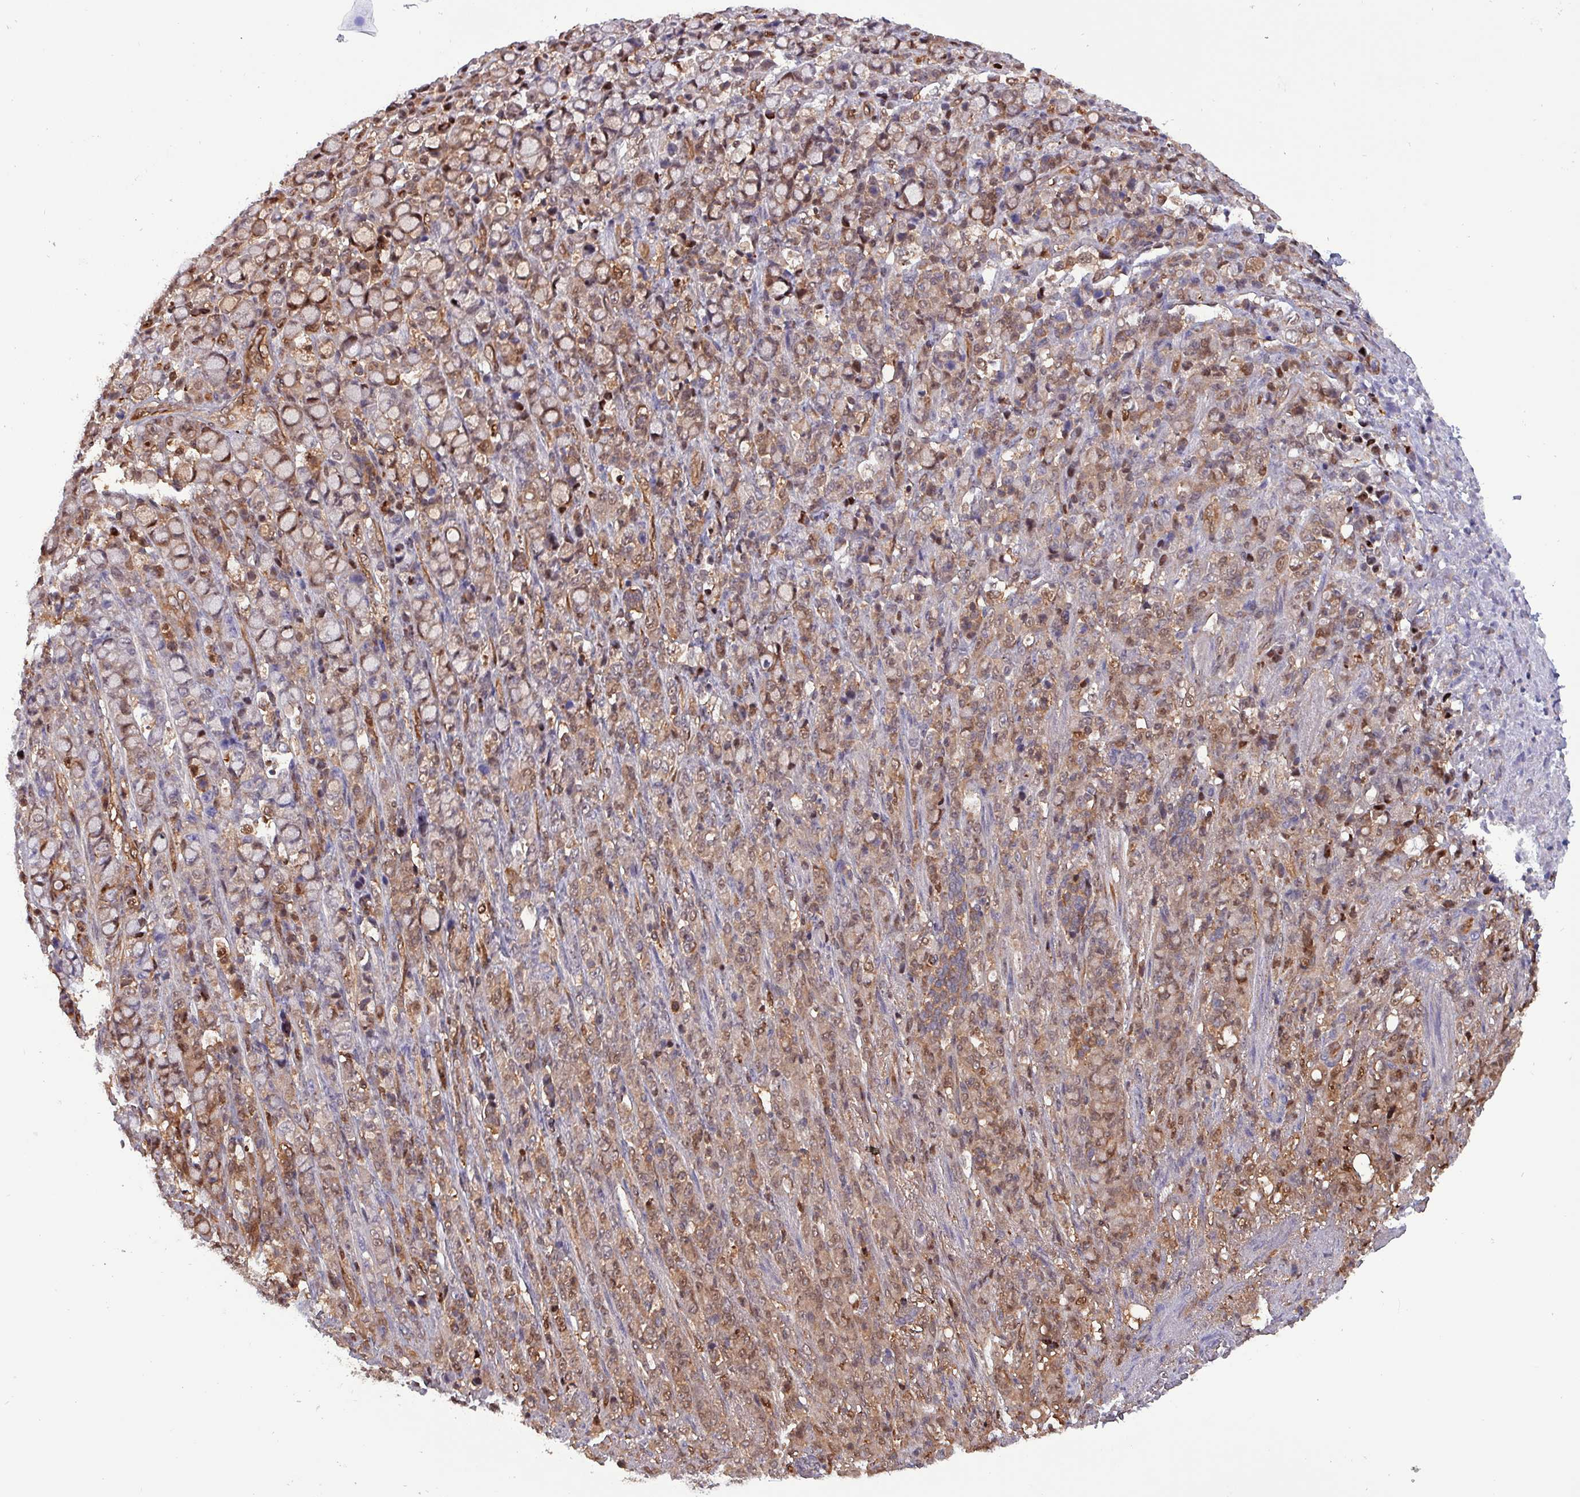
{"staining": {"intensity": "moderate", "quantity": ">75%", "location": "cytoplasmic/membranous,nuclear"}, "tissue": "stomach cancer", "cell_type": "Tumor cells", "image_type": "cancer", "snomed": [{"axis": "morphology", "description": "Normal tissue, NOS"}, {"axis": "morphology", "description": "Adenocarcinoma, NOS"}, {"axis": "topography", "description": "Stomach"}], "caption": "The image displays a brown stain indicating the presence of a protein in the cytoplasmic/membranous and nuclear of tumor cells in stomach cancer (adenocarcinoma).", "gene": "PSMB8", "patient": {"sex": "female", "age": 79}}